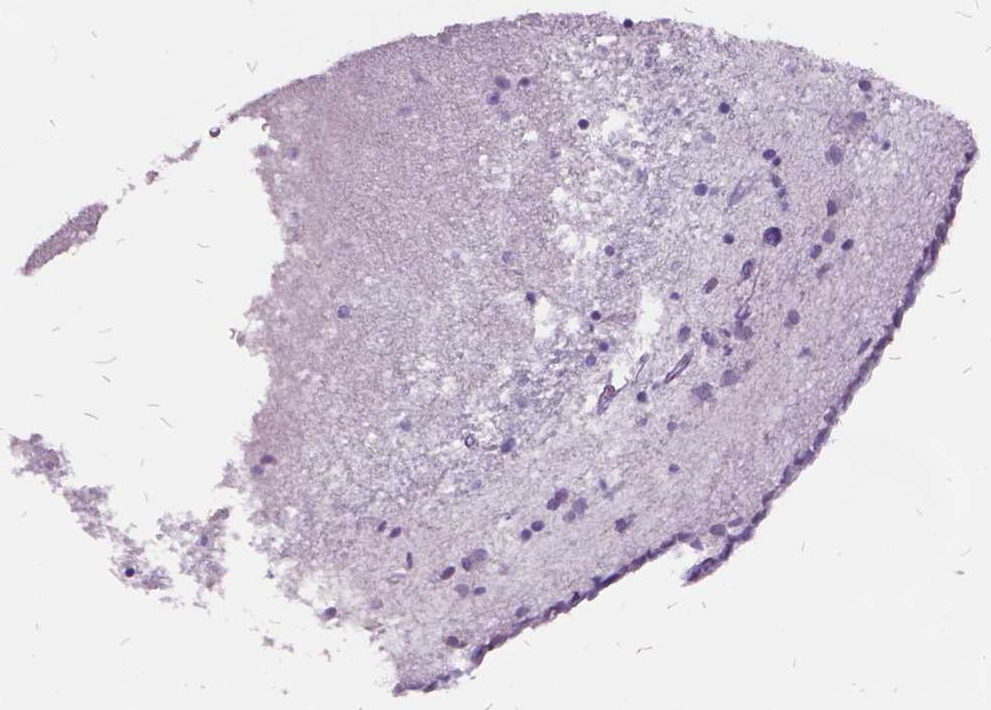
{"staining": {"intensity": "negative", "quantity": "none", "location": "none"}, "tissue": "caudate", "cell_type": "Glial cells", "image_type": "normal", "snomed": [{"axis": "morphology", "description": "Normal tissue, NOS"}, {"axis": "topography", "description": "Lateral ventricle wall"}], "caption": "This is a photomicrograph of immunohistochemistry (IHC) staining of benign caudate, which shows no expression in glial cells.", "gene": "ITGB6", "patient": {"sex": "female", "age": 42}}